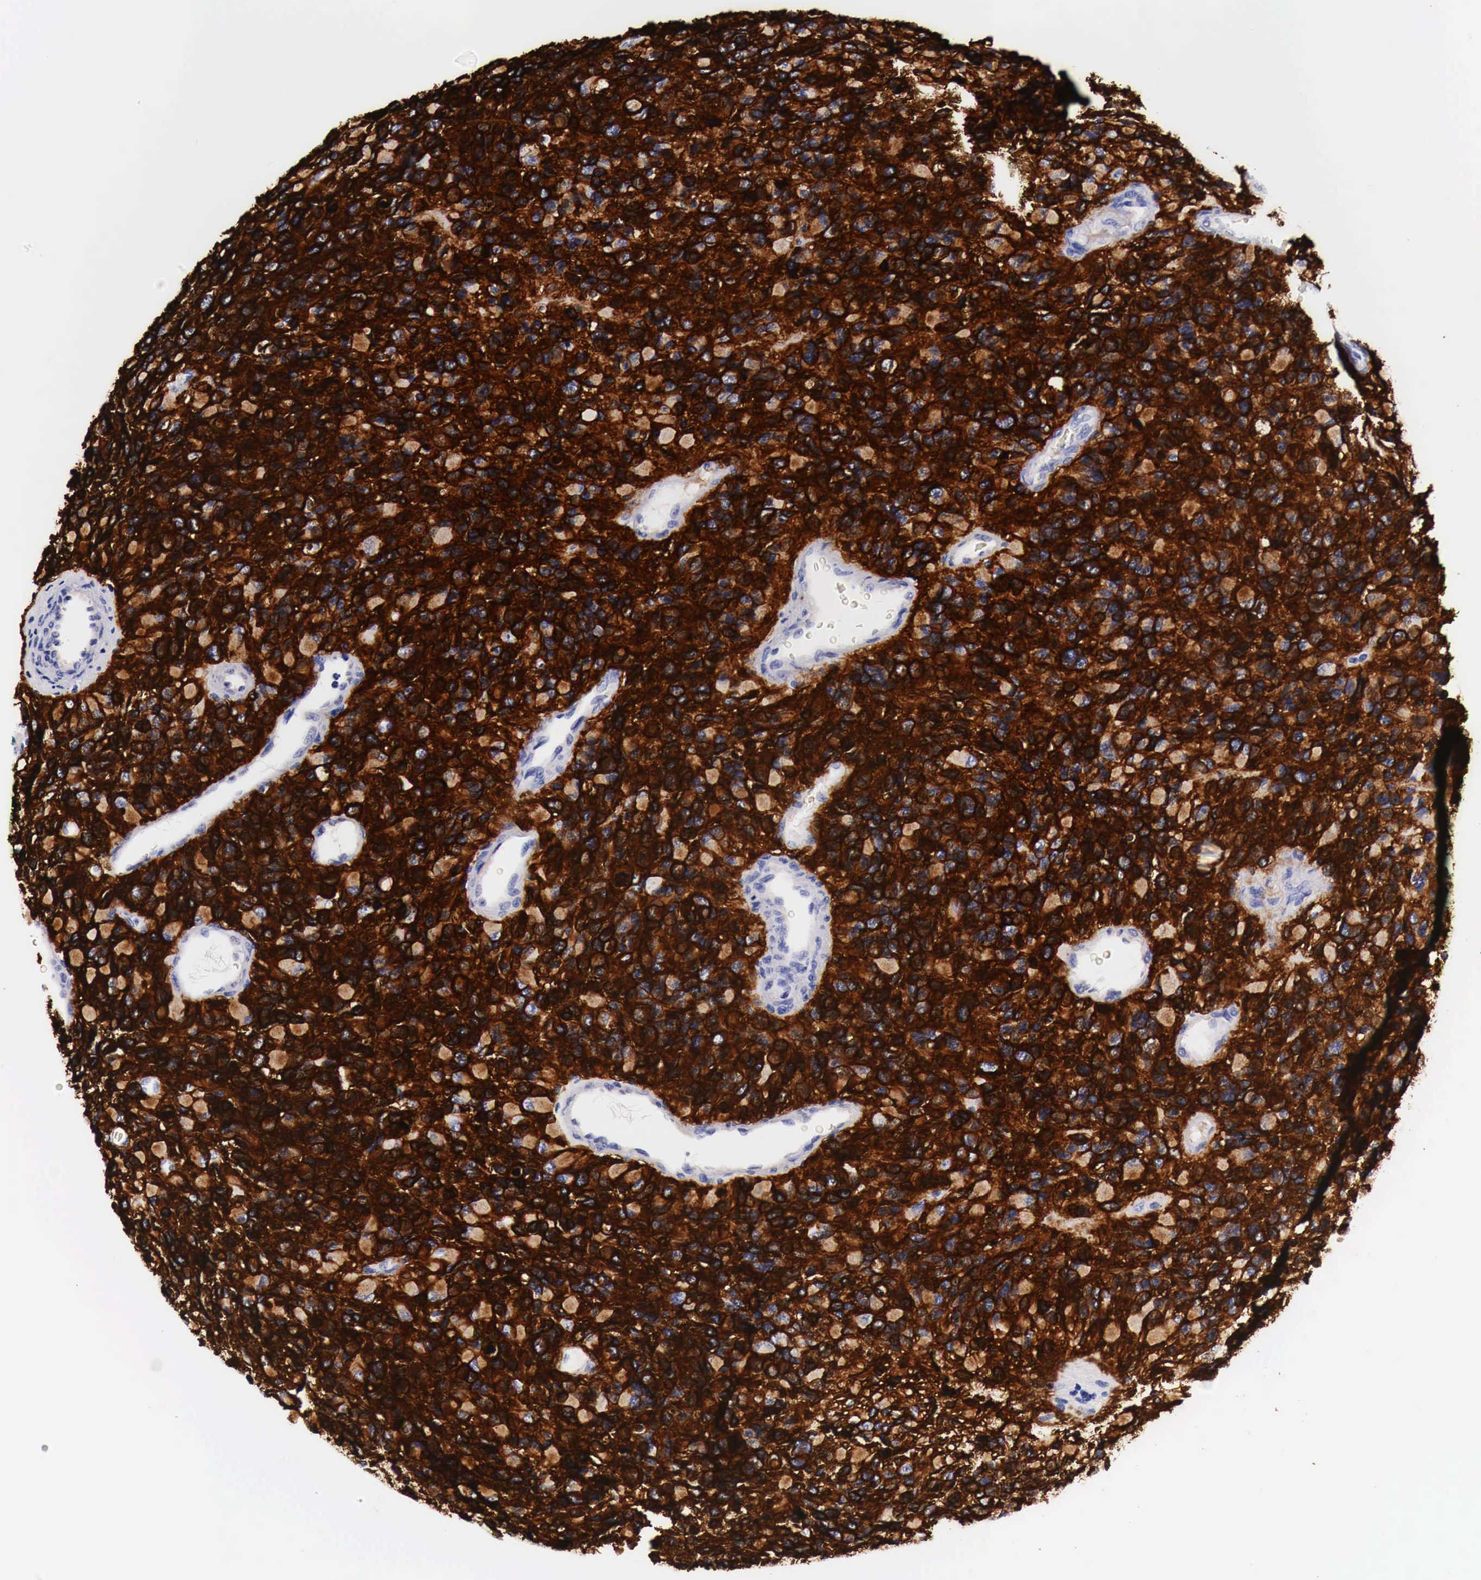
{"staining": {"intensity": "strong", "quantity": ">75%", "location": "cytoplasmic/membranous"}, "tissue": "glioma", "cell_type": "Tumor cells", "image_type": "cancer", "snomed": [{"axis": "morphology", "description": "Glioma, malignant, High grade"}, {"axis": "topography", "description": "Brain"}], "caption": "Immunohistochemistry (IHC) micrograph of high-grade glioma (malignant) stained for a protein (brown), which demonstrates high levels of strong cytoplasmic/membranous positivity in approximately >75% of tumor cells.", "gene": "EGFR", "patient": {"sex": "male", "age": 77}}